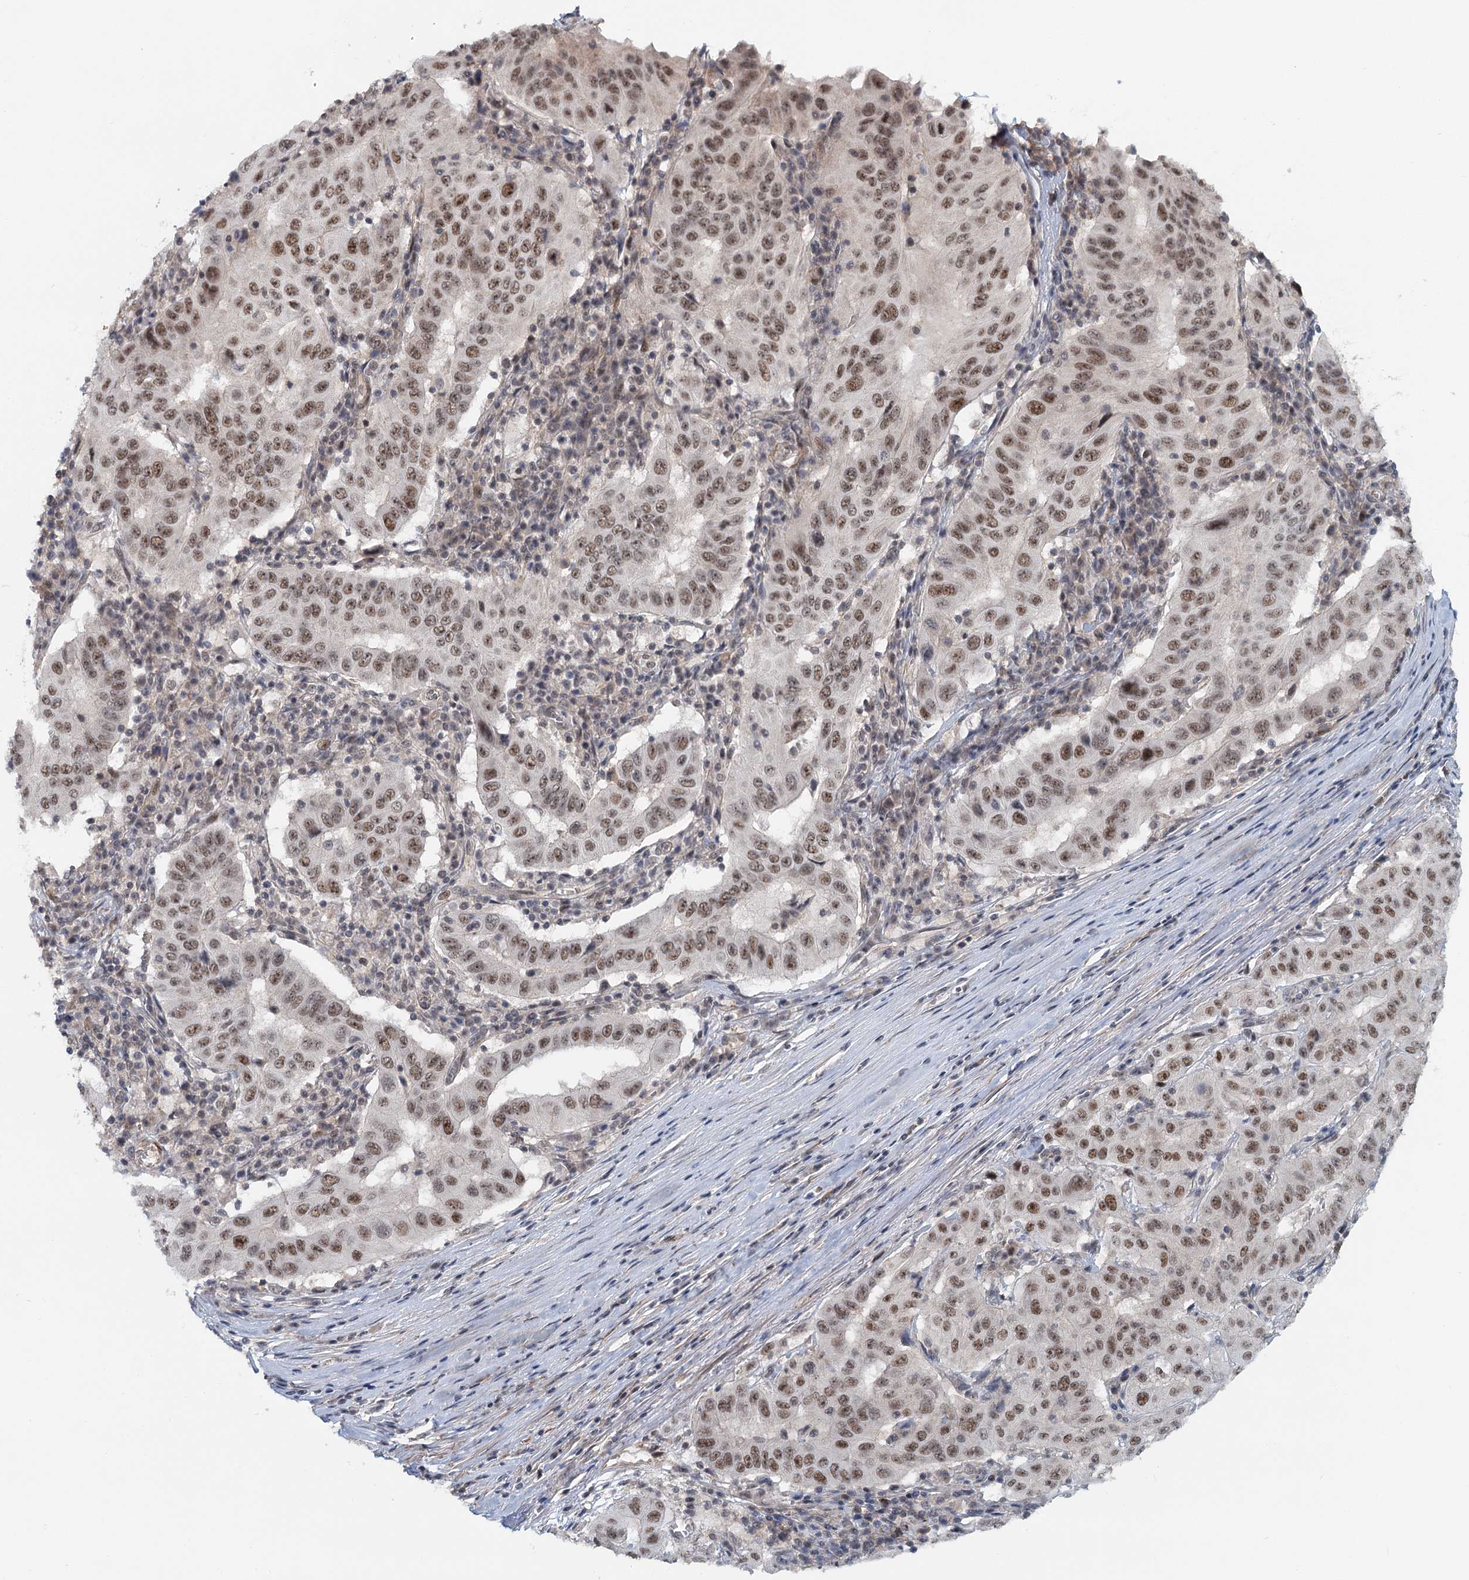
{"staining": {"intensity": "moderate", "quantity": ">75%", "location": "nuclear"}, "tissue": "pancreatic cancer", "cell_type": "Tumor cells", "image_type": "cancer", "snomed": [{"axis": "morphology", "description": "Adenocarcinoma, NOS"}, {"axis": "topography", "description": "Pancreas"}], "caption": "Immunohistochemical staining of pancreatic cancer displays medium levels of moderate nuclear protein positivity in approximately >75% of tumor cells. The staining was performed using DAB to visualize the protein expression in brown, while the nuclei were stained in blue with hematoxylin (Magnification: 20x).", "gene": "TAS2R42", "patient": {"sex": "male", "age": 63}}